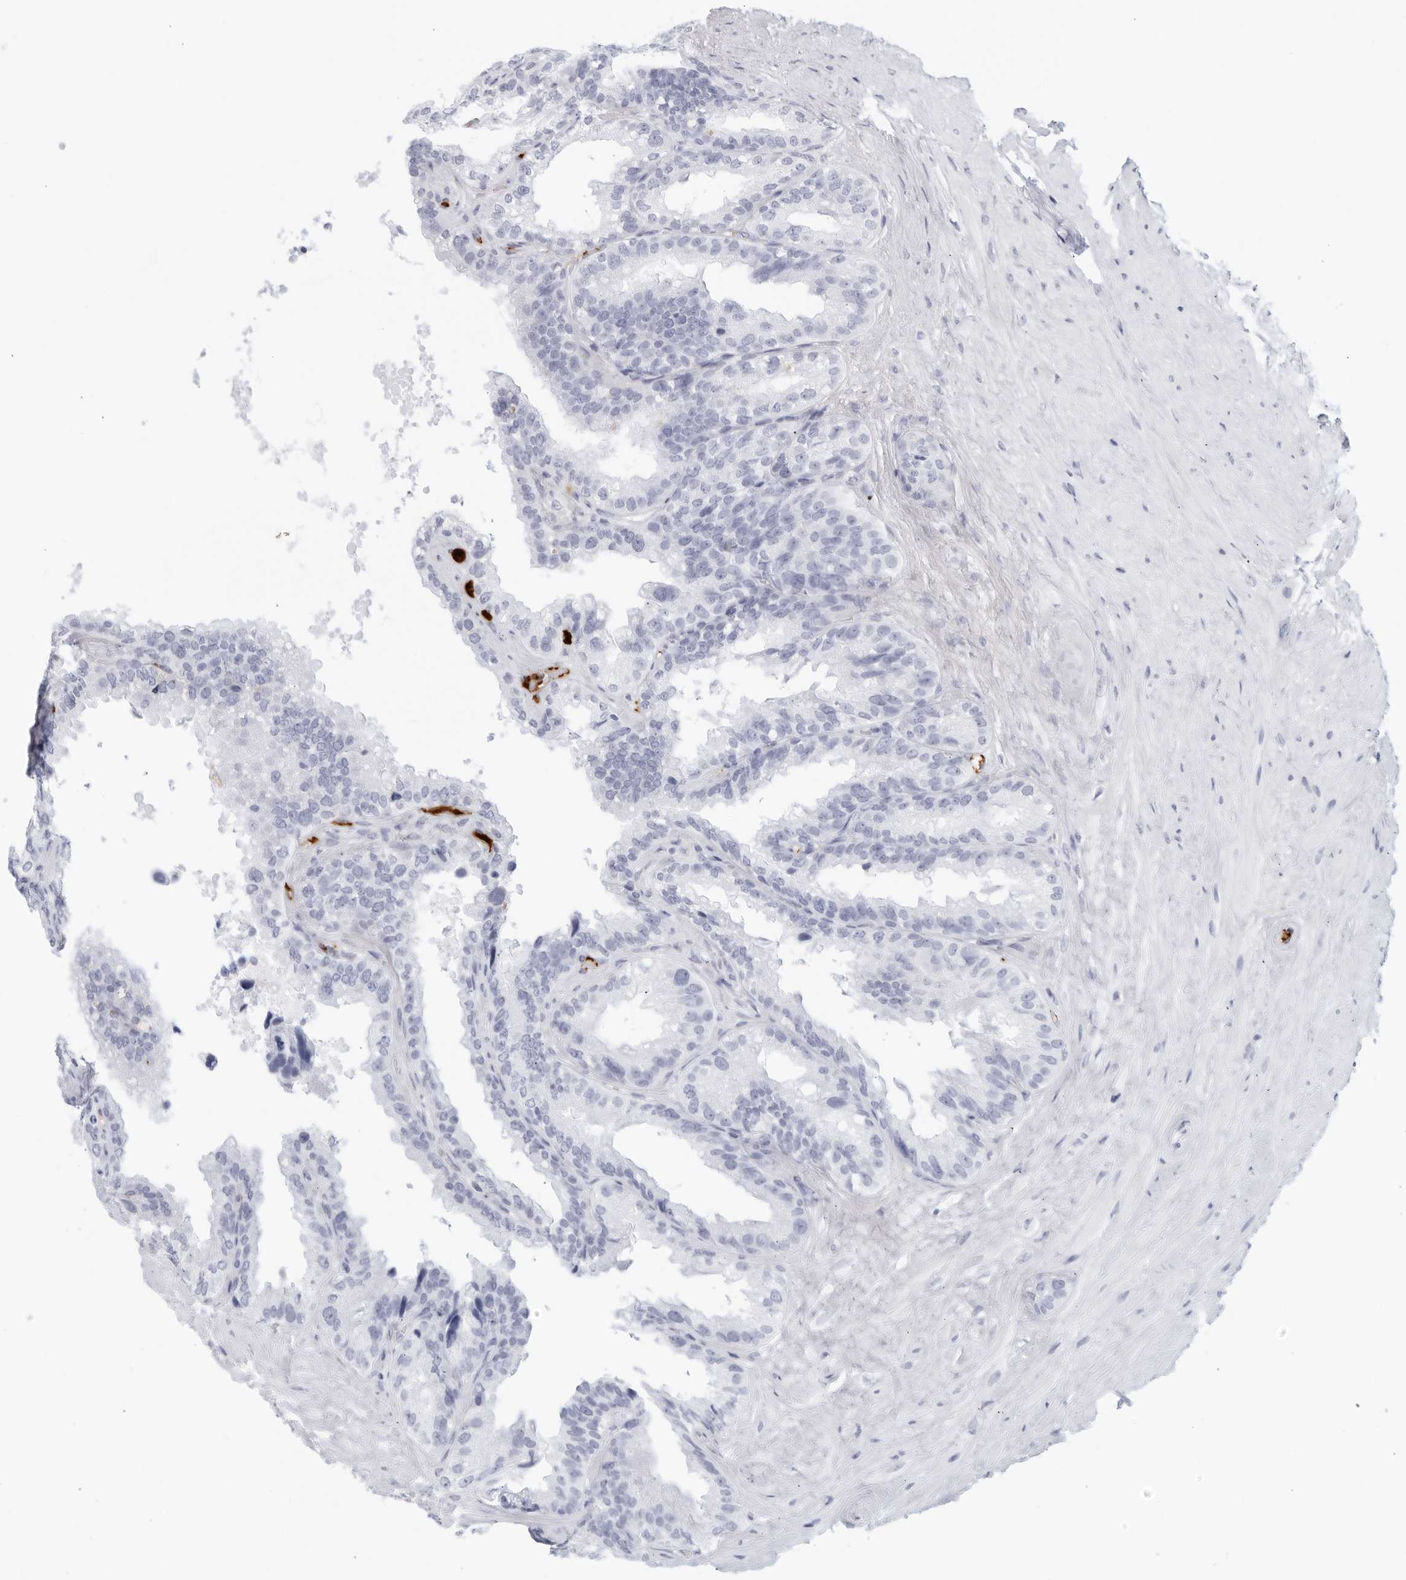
{"staining": {"intensity": "negative", "quantity": "none", "location": "none"}, "tissue": "seminal vesicle", "cell_type": "Glandular cells", "image_type": "normal", "snomed": [{"axis": "morphology", "description": "Normal tissue, NOS"}, {"axis": "topography", "description": "Seminal veicle"}], "caption": "The histopathology image reveals no significant staining in glandular cells of seminal vesicle. (DAB (3,3'-diaminobenzidine) immunohistochemistry (IHC), high magnification).", "gene": "FGG", "patient": {"sex": "male", "age": 80}}